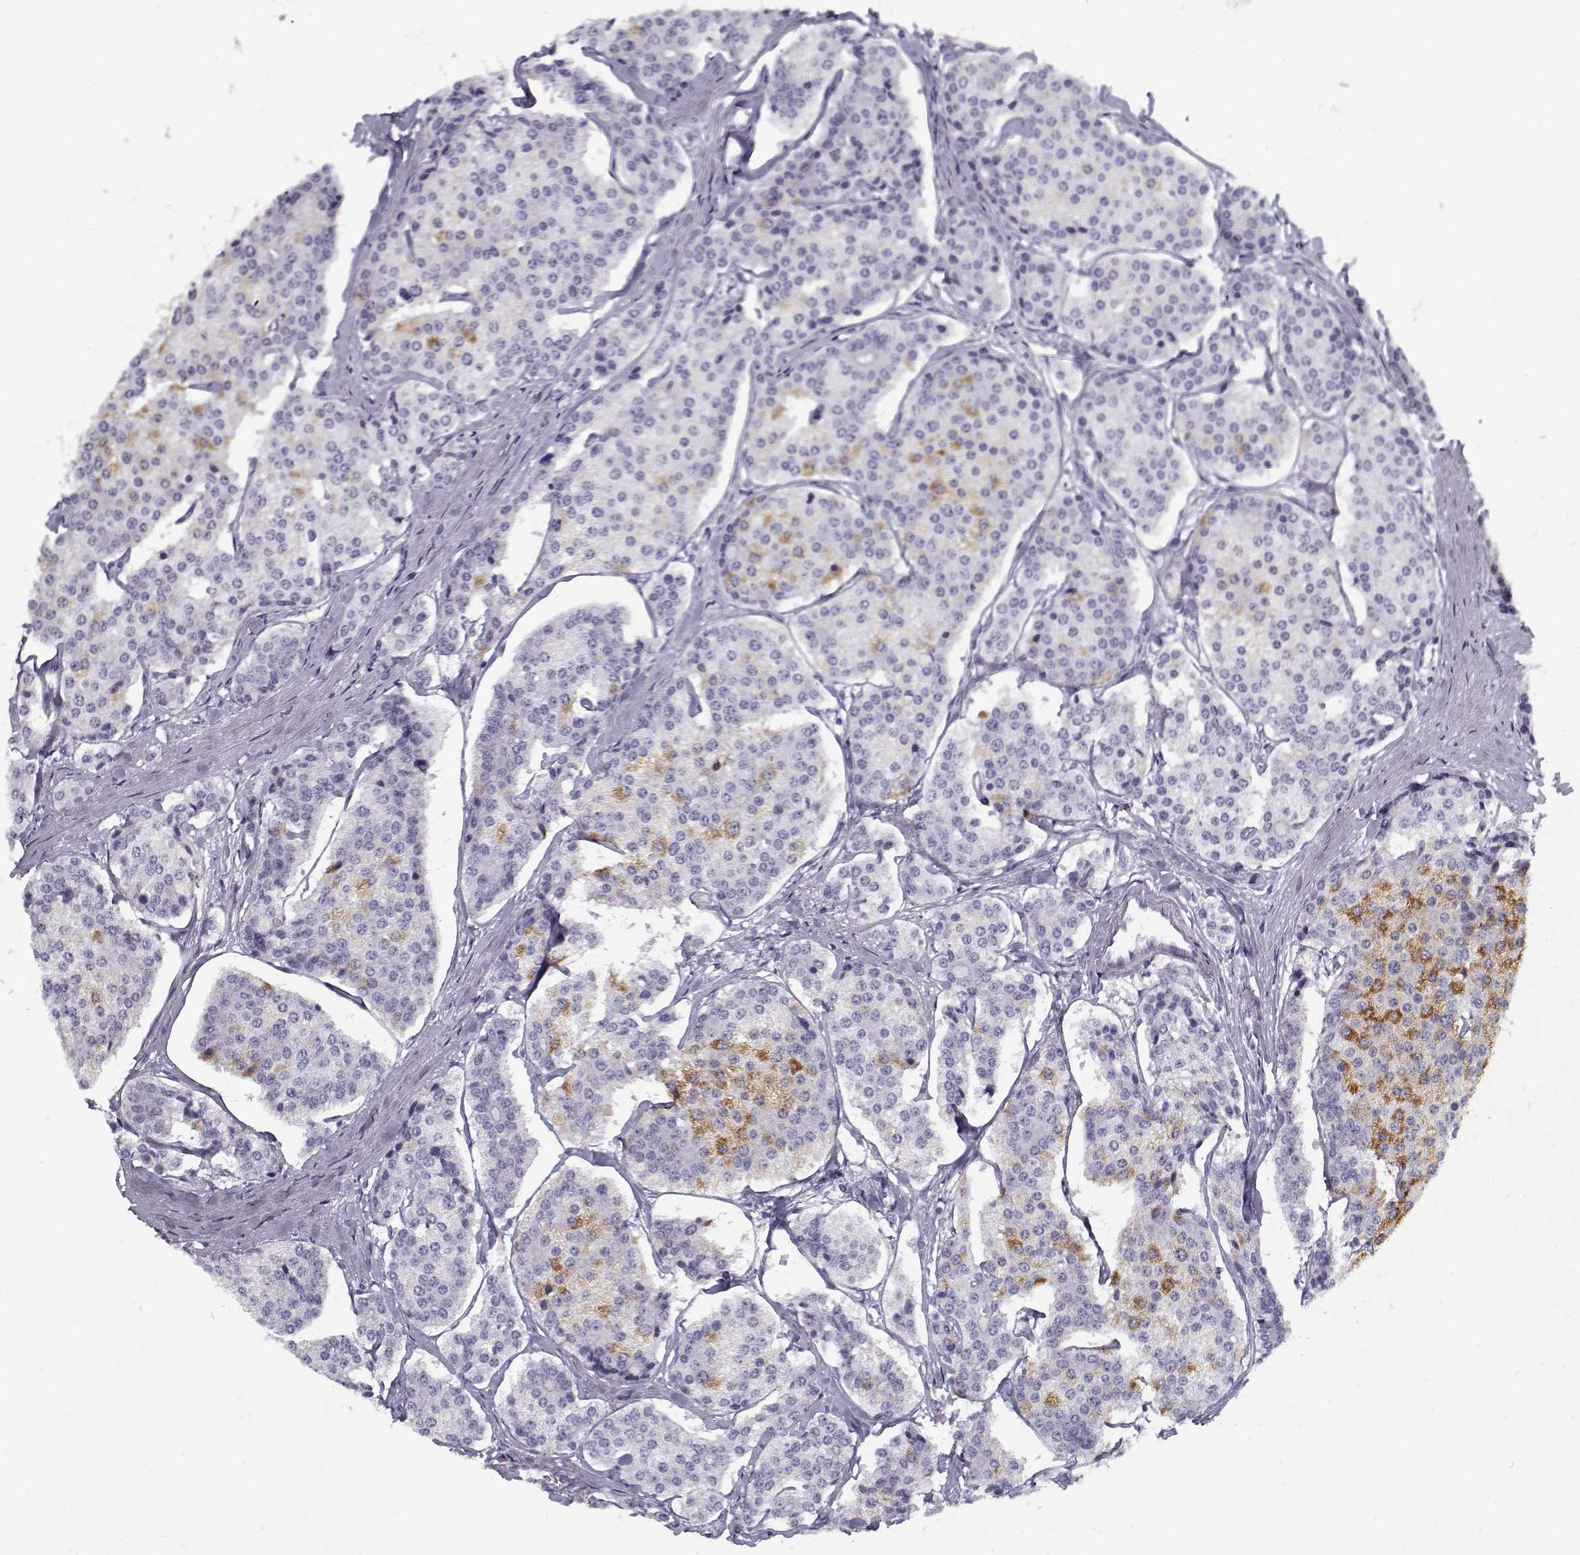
{"staining": {"intensity": "weak", "quantity": "<25%", "location": "cytoplasmic/membranous"}, "tissue": "carcinoid", "cell_type": "Tumor cells", "image_type": "cancer", "snomed": [{"axis": "morphology", "description": "Carcinoid, malignant, NOS"}, {"axis": "topography", "description": "Small intestine"}], "caption": "An immunohistochemistry micrograph of carcinoid is shown. There is no staining in tumor cells of carcinoid.", "gene": "SPACA9", "patient": {"sex": "female", "age": 65}}